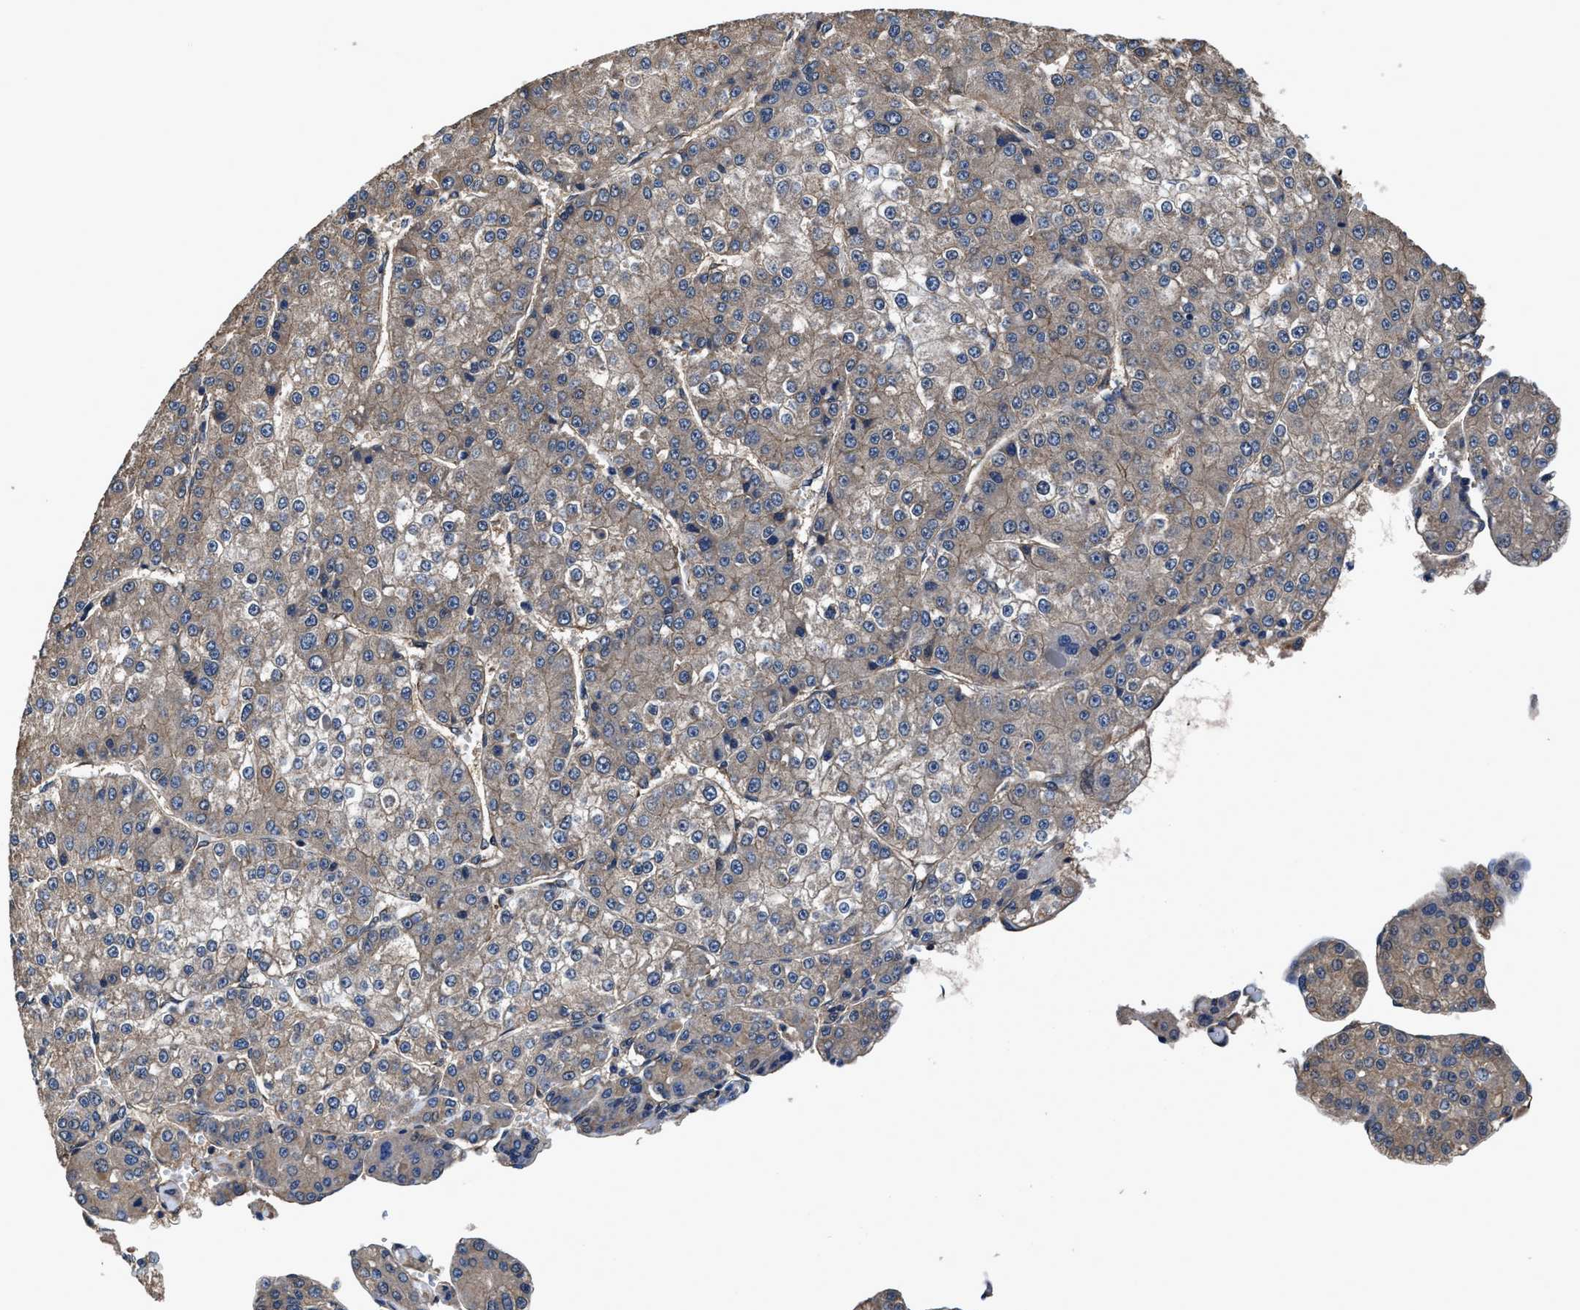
{"staining": {"intensity": "weak", "quantity": ">75%", "location": "cytoplasmic/membranous"}, "tissue": "liver cancer", "cell_type": "Tumor cells", "image_type": "cancer", "snomed": [{"axis": "morphology", "description": "Carcinoma, Hepatocellular, NOS"}, {"axis": "topography", "description": "Liver"}], "caption": "Brown immunohistochemical staining in liver cancer shows weak cytoplasmic/membranous expression in about >75% of tumor cells.", "gene": "IDNK", "patient": {"sex": "female", "age": 73}}